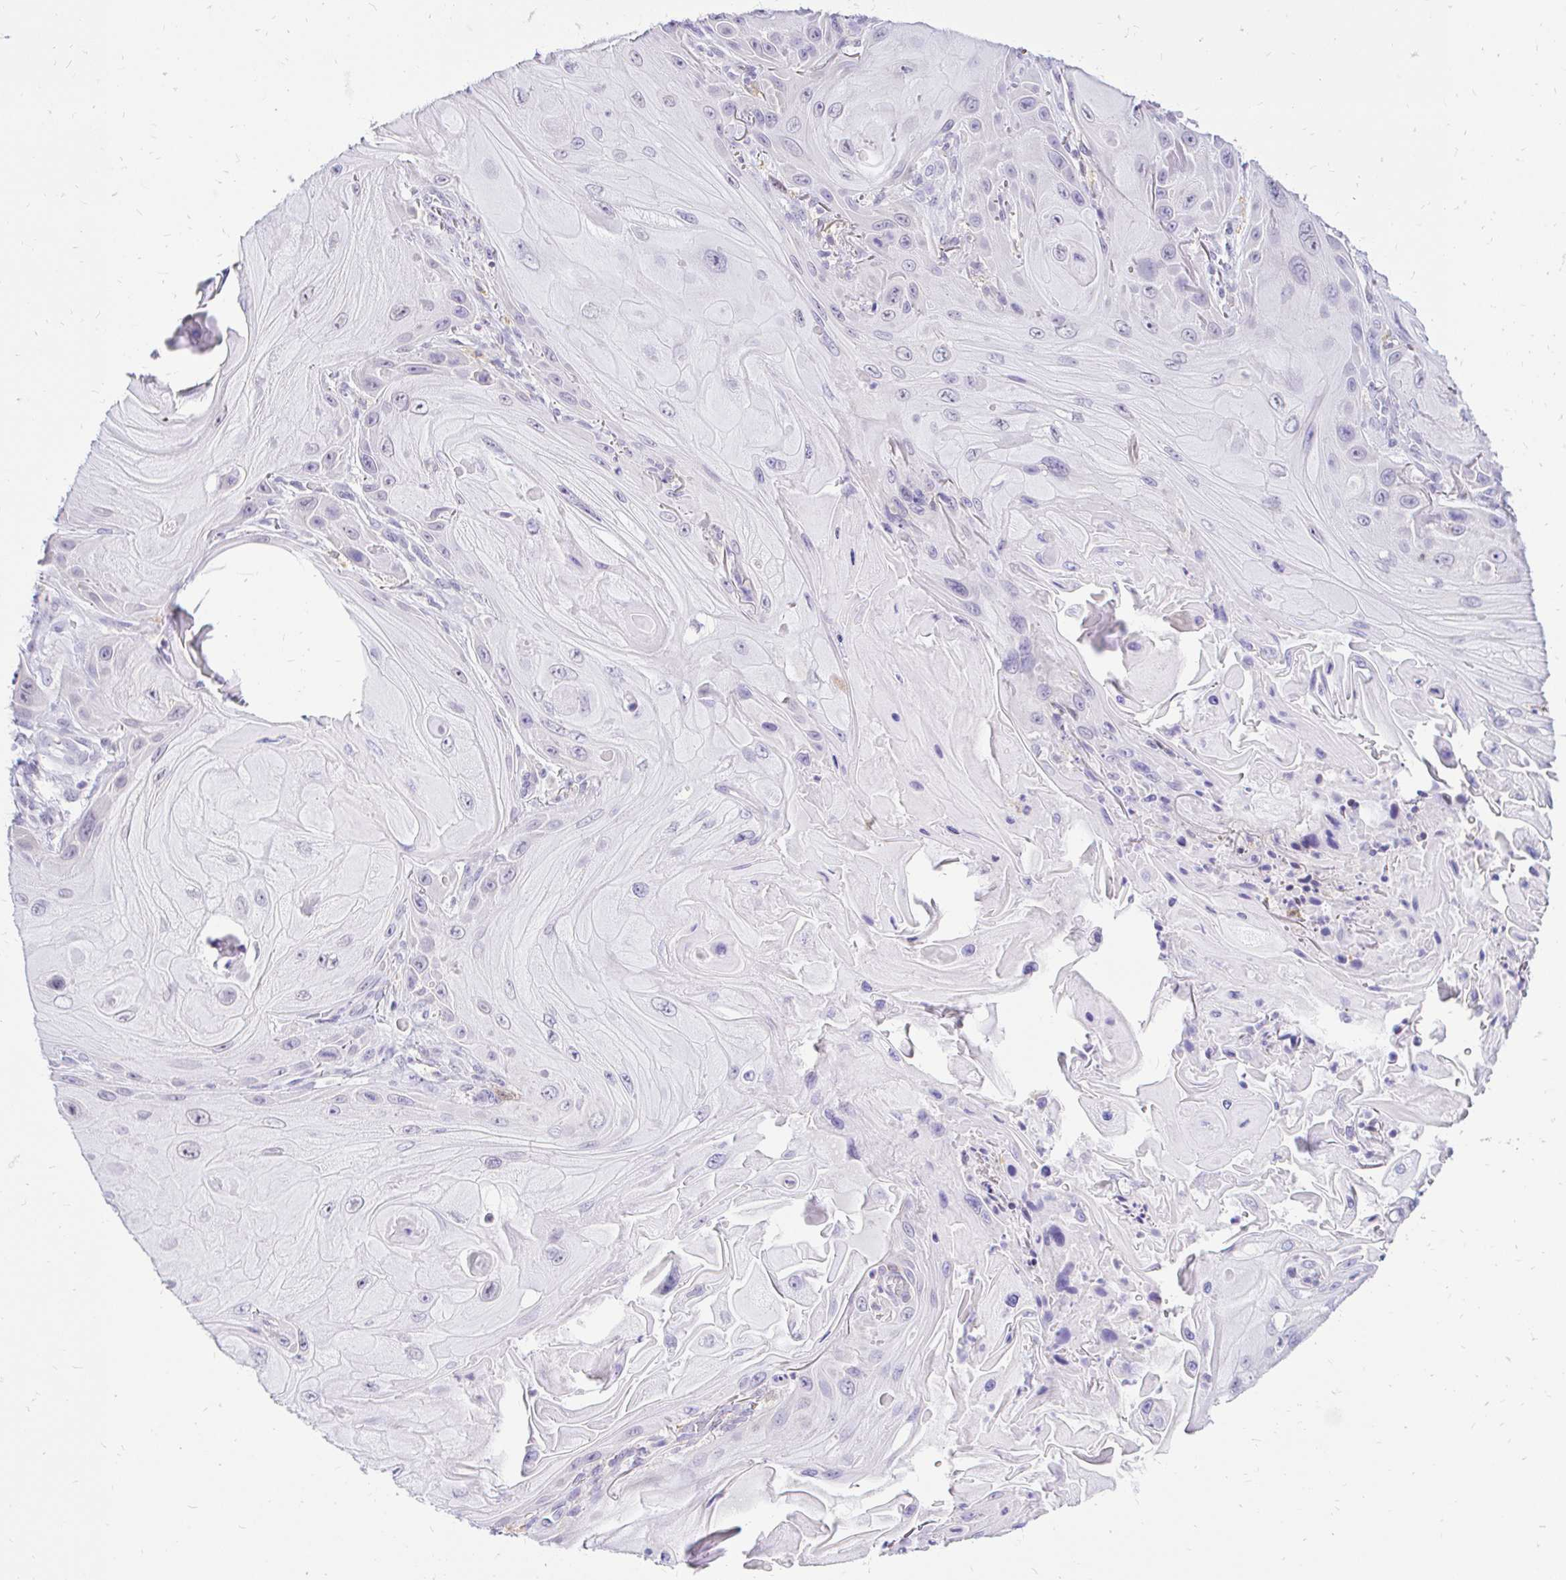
{"staining": {"intensity": "negative", "quantity": "none", "location": "none"}, "tissue": "skin cancer", "cell_type": "Tumor cells", "image_type": "cancer", "snomed": [{"axis": "morphology", "description": "Squamous cell carcinoma, NOS"}, {"axis": "topography", "description": "Skin"}], "caption": "This histopathology image is of squamous cell carcinoma (skin) stained with immunohistochemistry to label a protein in brown with the nuclei are counter-stained blue. There is no positivity in tumor cells.", "gene": "FATE1", "patient": {"sex": "female", "age": 94}}